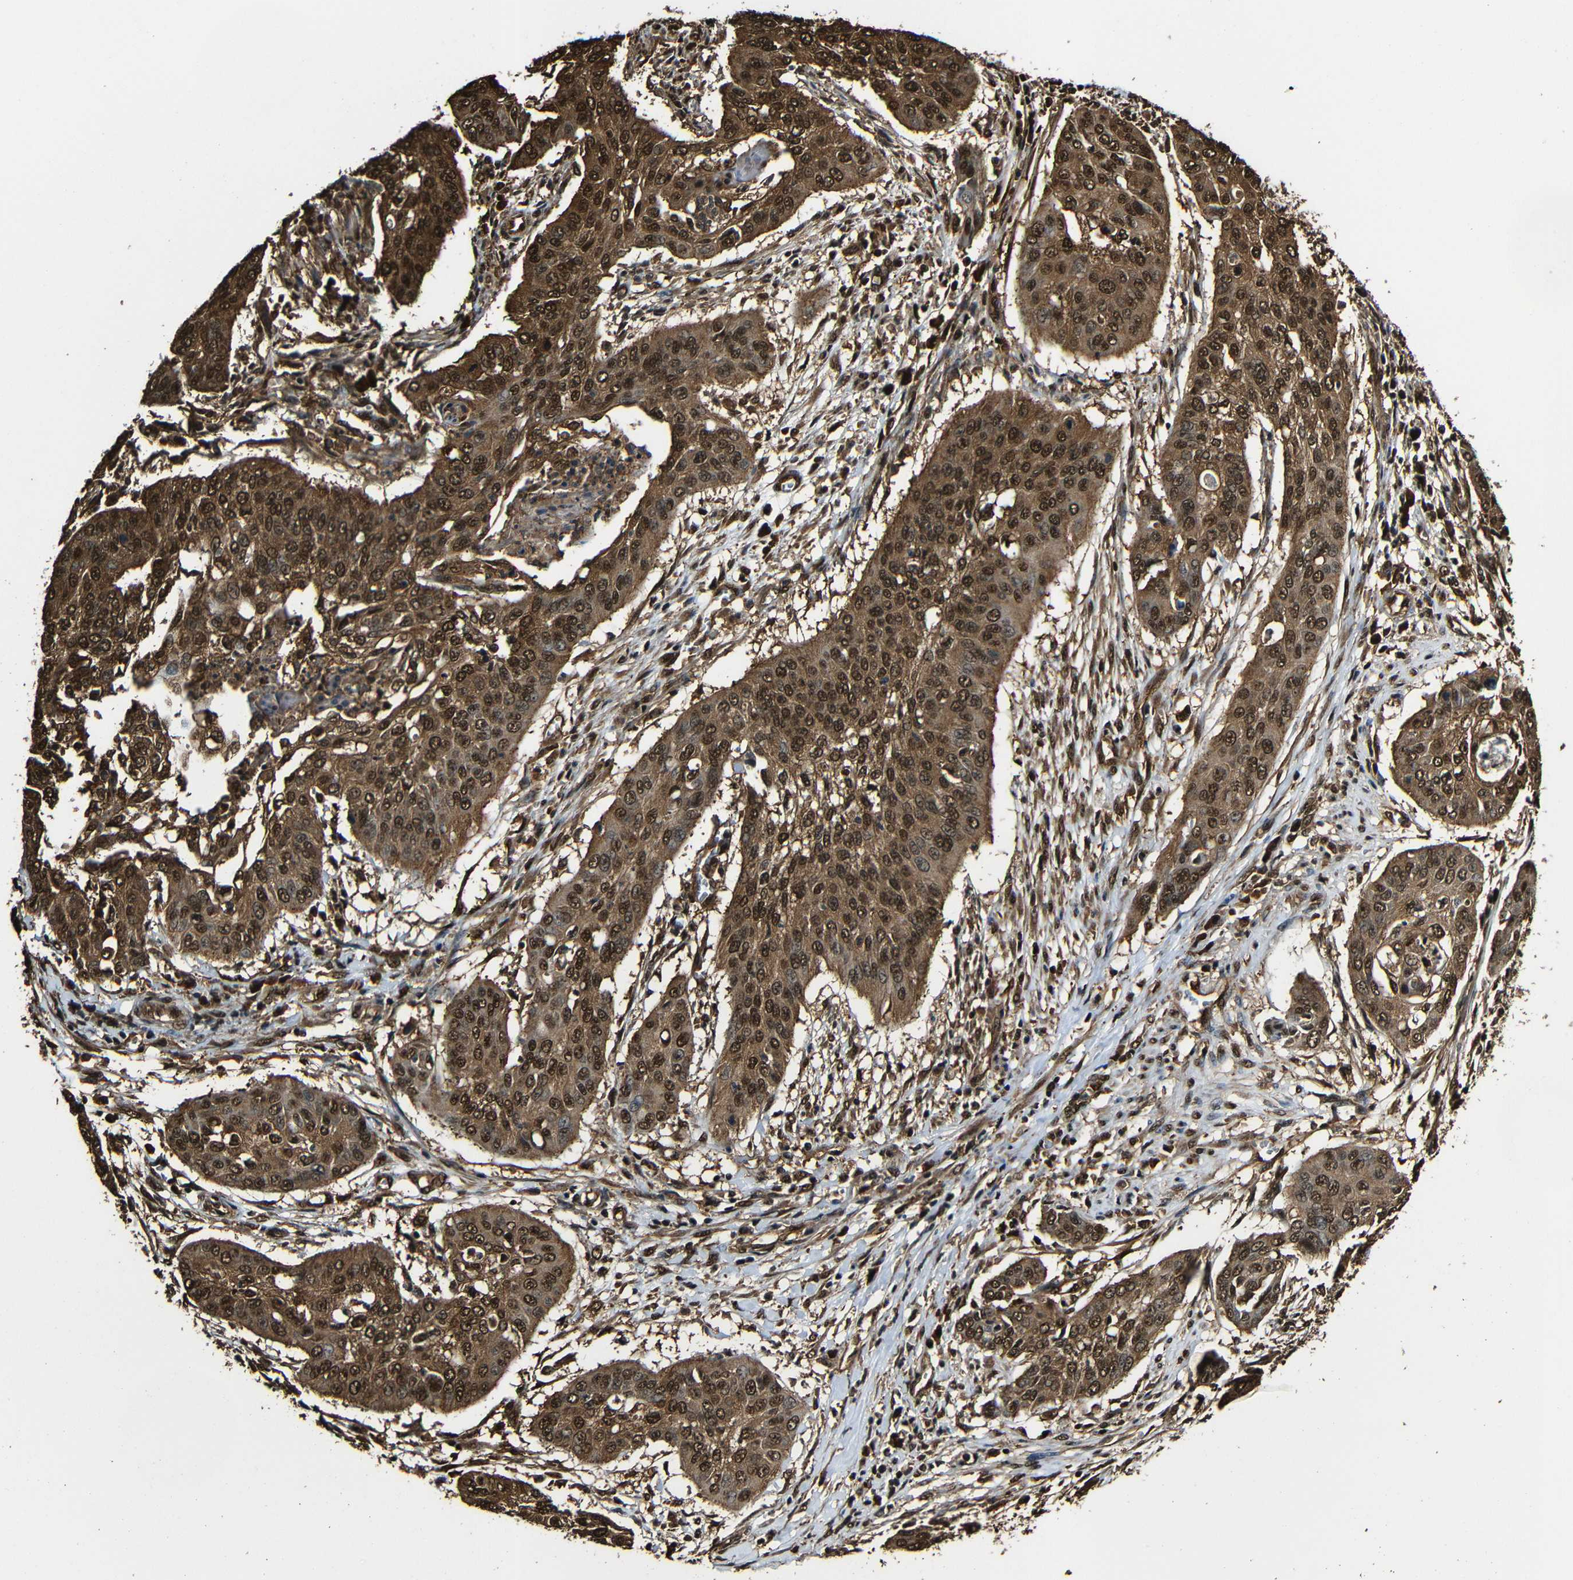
{"staining": {"intensity": "strong", "quantity": ">75%", "location": "cytoplasmic/membranous,nuclear"}, "tissue": "cervical cancer", "cell_type": "Tumor cells", "image_type": "cancer", "snomed": [{"axis": "morphology", "description": "Squamous cell carcinoma, NOS"}, {"axis": "topography", "description": "Cervix"}], "caption": "Immunohistochemical staining of human cervical squamous cell carcinoma demonstrates high levels of strong cytoplasmic/membranous and nuclear expression in about >75% of tumor cells.", "gene": "VCP", "patient": {"sex": "female", "age": 39}}